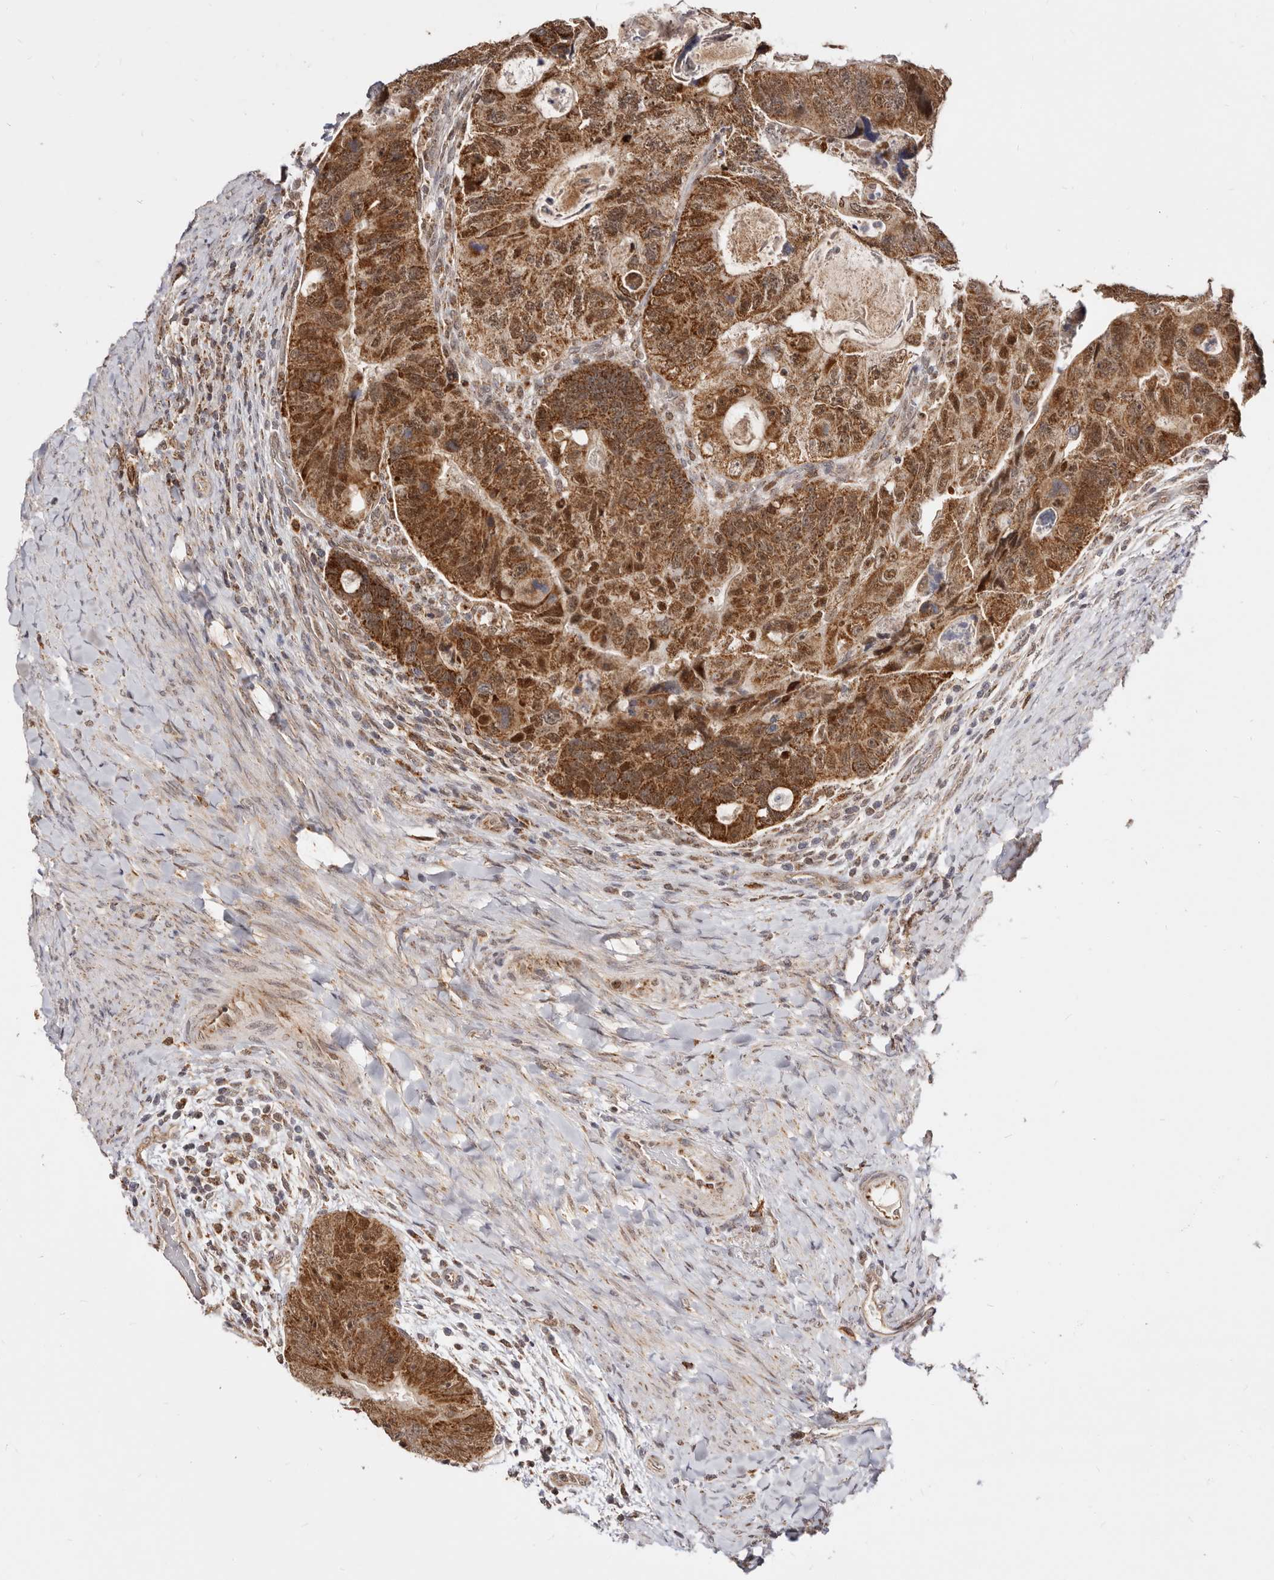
{"staining": {"intensity": "strong", "quantity": ">75%", "location": "cytoplasmic/membranous,nuclear"}, "tissue": "colorectal cancer", "cell_type": "Tumor cells", "image_type": "cancer", "snomed": [{"axis": "morphology", "description": "Adenocarcinoma, NOS"}, {"axis": "topography", "description": "Rectum"}], "caption": "This image exhibits IHC staining of human colorectal adenocarcinoma, with high strong cytoplasmic/membranous and nuclear positivity in about >75% of tumor cells.", "gene": "SEC14L1", "patient": {"sex": "male", "age": 59}}